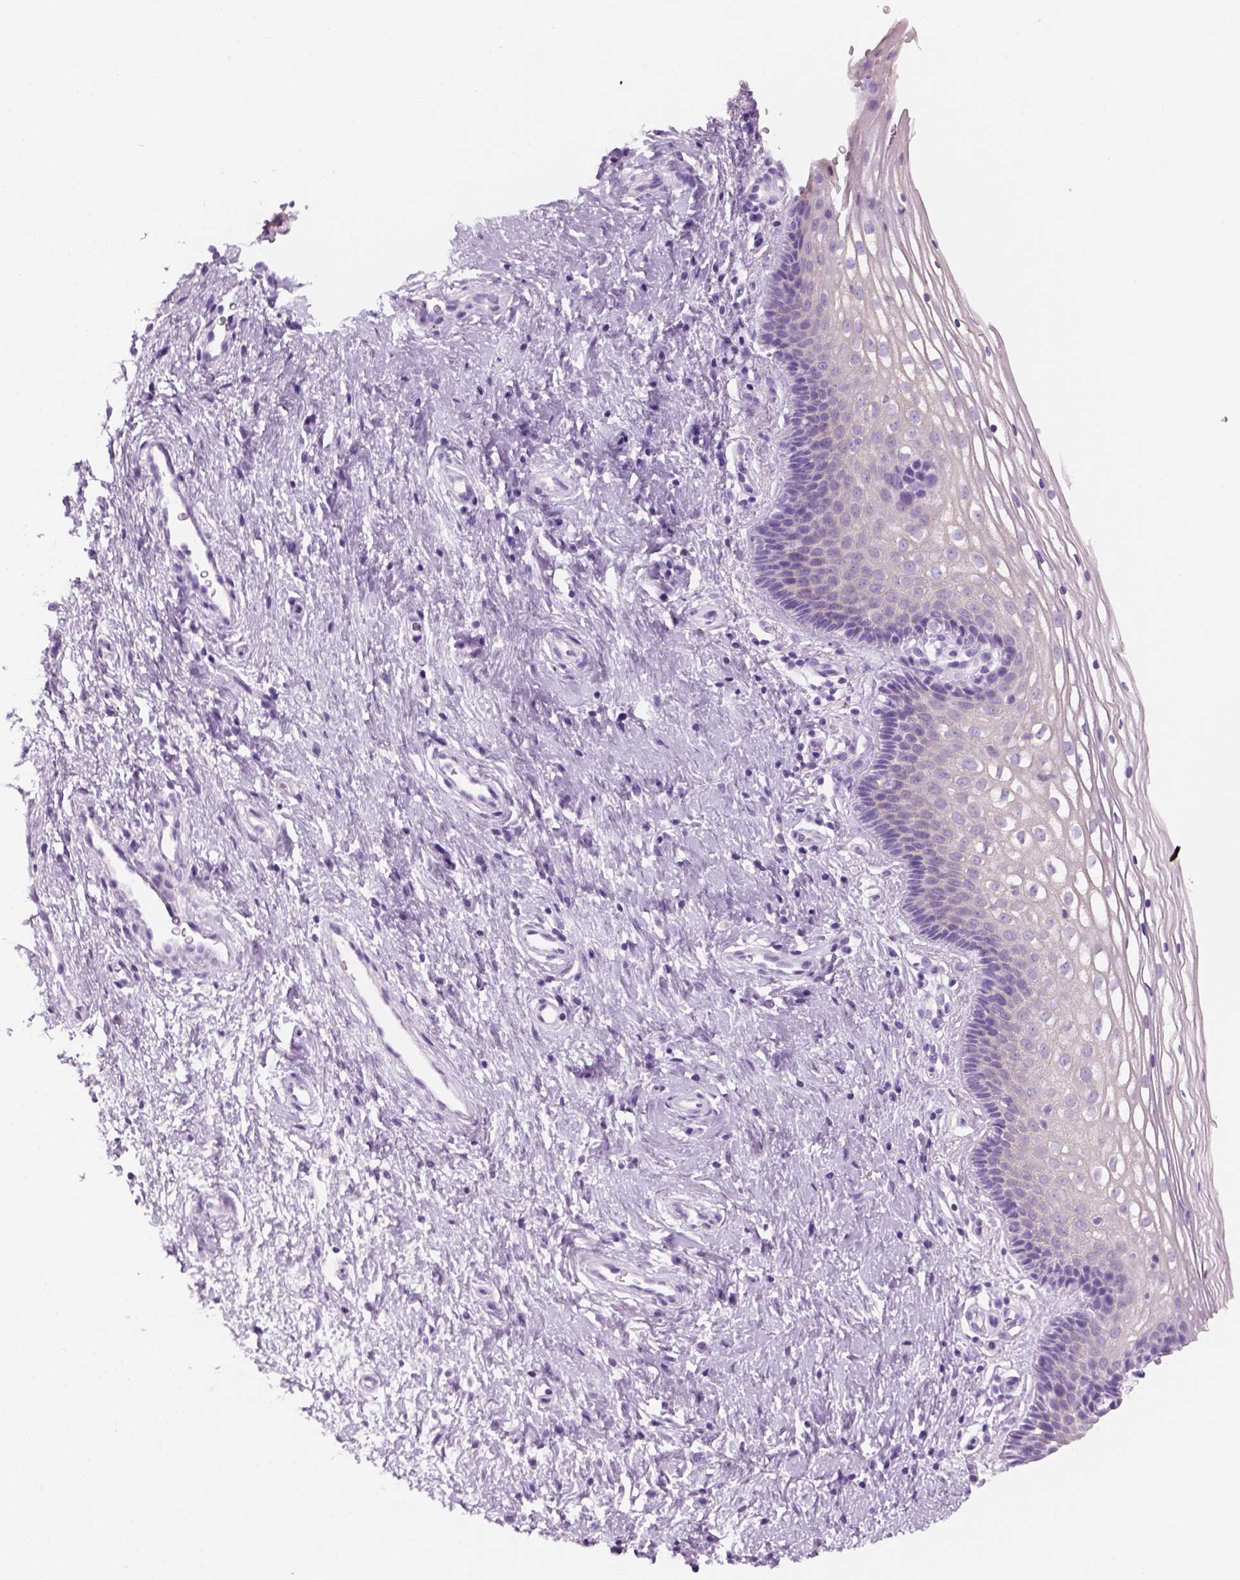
{"staining": {"intensity": "negative", "quantity": "none", "location": "none"}, "tissue": "cervix", "cell_type": "Glandular cells", "image_type": "normal", "snomed": [{"axis": "morphology", "description": "Normal tissue, NOS"}, {"axis": "topography", "description": "Cervix"}], "caption": "A high-resolution photomicrograph shows IHC staining of unremarkable cervix, which exhibits no significant positivity in glandular cells.", "gene": "KRTAP11", "patient": {"sex": "female", "age": 34}}